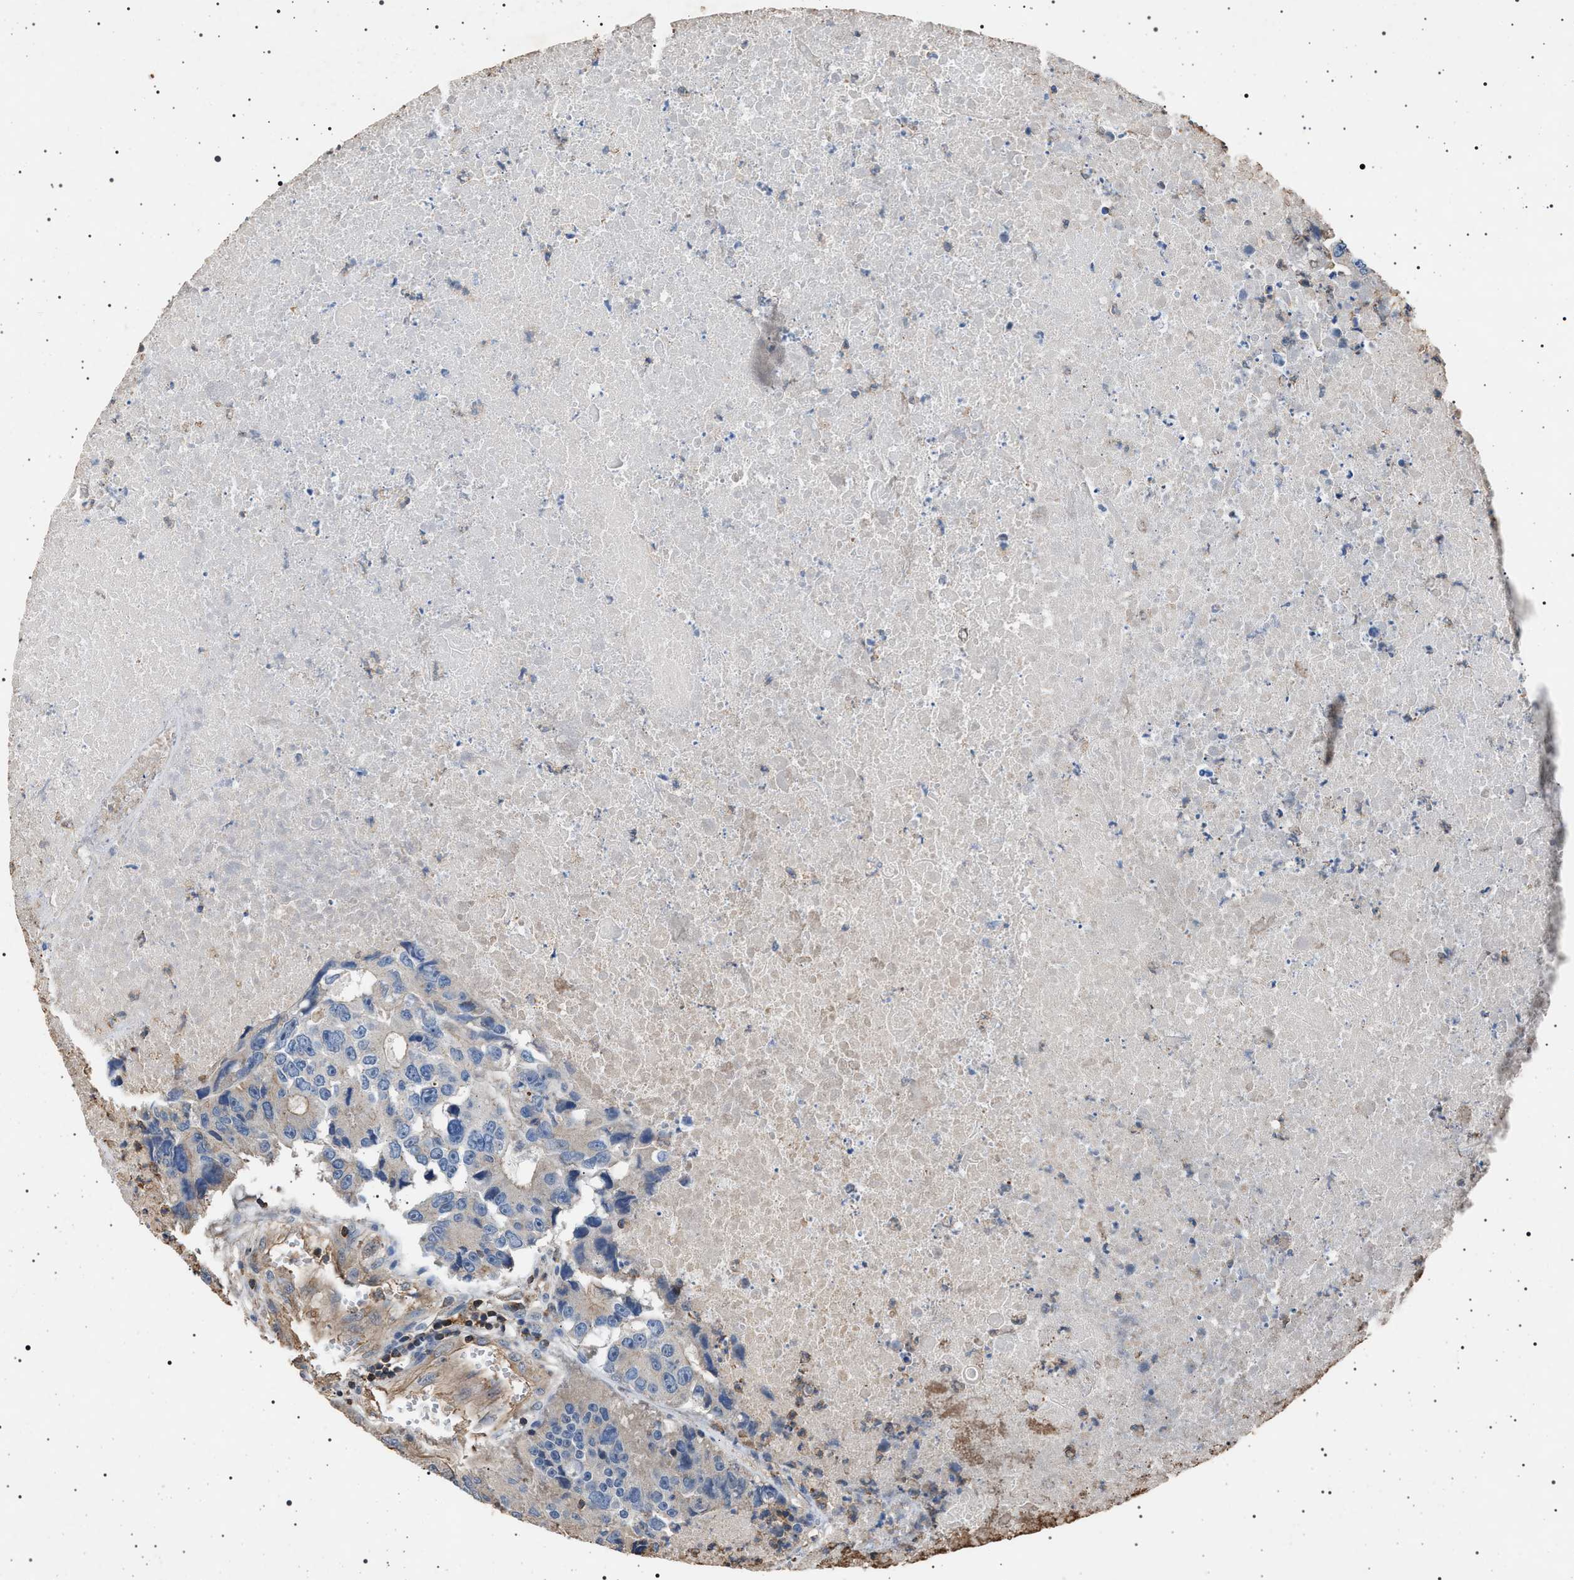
{"staining": {"intensity": "negative", "quantity": "none", "location": "none"}, "tissue": "colorectal cancer", "cell_type": "Tumor cells", "image_type": "cancer", "snomed": [{"axis": "morphology", "description": "Adenocarcinoma, NOS"}, {"axis": "topography", "description": "Colon"}], "caption": "Human colorectal adenocarcinoma stained for a protein using immunohistochemistry demonstrates no staining in tumor cells.", "gene": "SMAP2", "patient": {"sex": "male", "age": 87}}